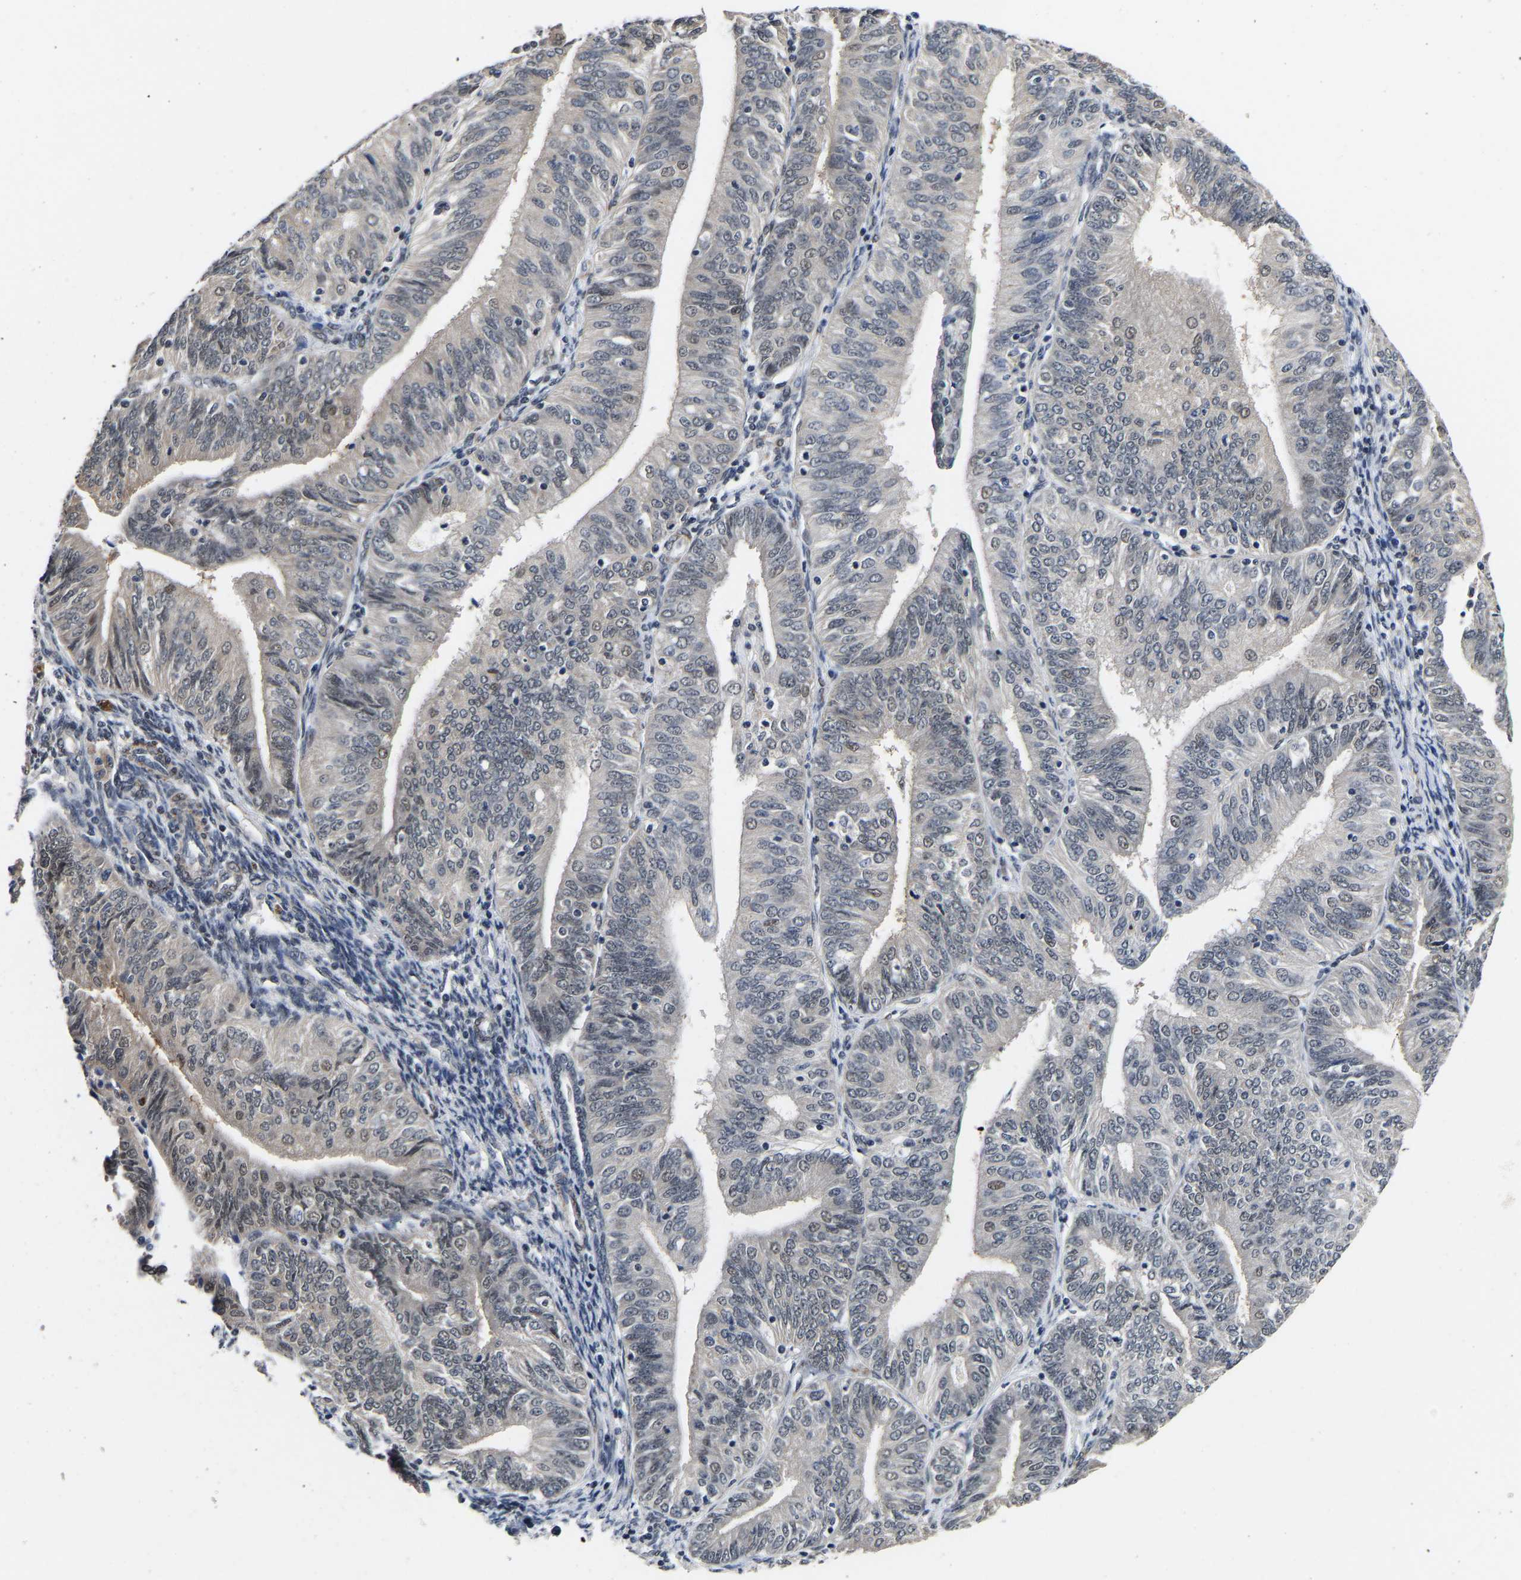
{"staining": {"intensity": "negative", "quantity": "none", "location": "none"}, "tissue": "endometrial cancer", "cell_type": "Tumor cells", "image_type": "cancer", "snomed": [{"axis": "morphology", "description": "Adenocarcinoma, NOS"}, {"axis": "topography", "description": "Endometrium"}], "caption": "Immunohistochemical staining of adenocarcinoma (endometrial) demonstrates no significant positivity in tumor cells. The staining was performed using DAB (3,3'-diaminobenzidine) to visualize the protein expression in brown, while the nuclei were stained in blue with hematoxylin (Magnification: 20x).", "gene": "METTL16", "patient": {"sex": "female", "age": 58}}